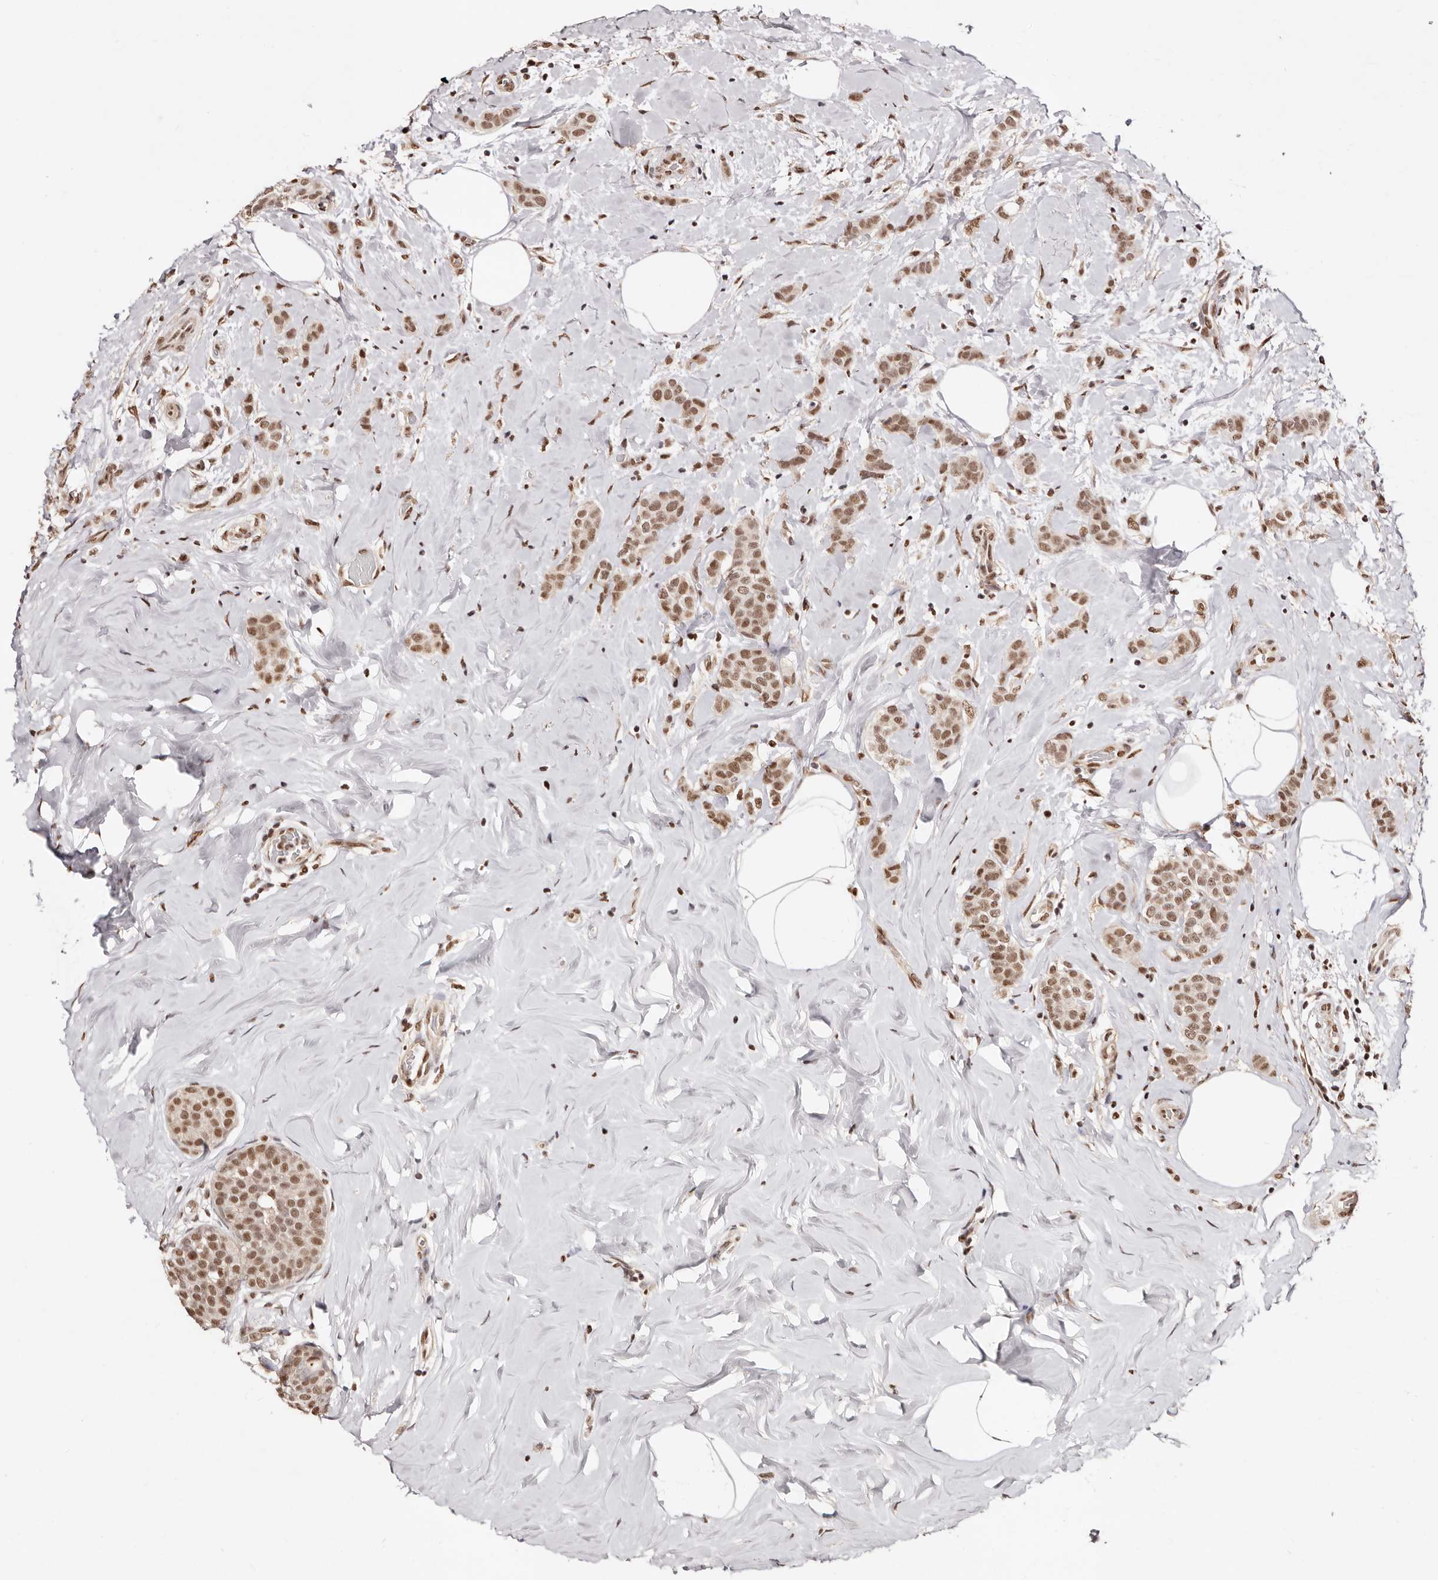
{"staining": {"intensity": "moderate", "quantity": ">75%", "location": "nuclear"}, "tissue": "breast cancer", "cell_type": "Tumor cells", "image_type": "cancer", "snomed": [{"axis": "morphology", "description": "Lobular carcinoma, in situ"}, {"axis": "morphology", "description": "Lobular carcinoma"}, {"axis": "topography", "description": "Breast"}], "caption": "Tumor cells exhibit moderate nuclear positivity in about >75% of cells in lobular carcinoma in situ (breast). Nuclei are stained in blue.", "gene": "BICRAL", "patient": {"sex": "female", "age": 41}}